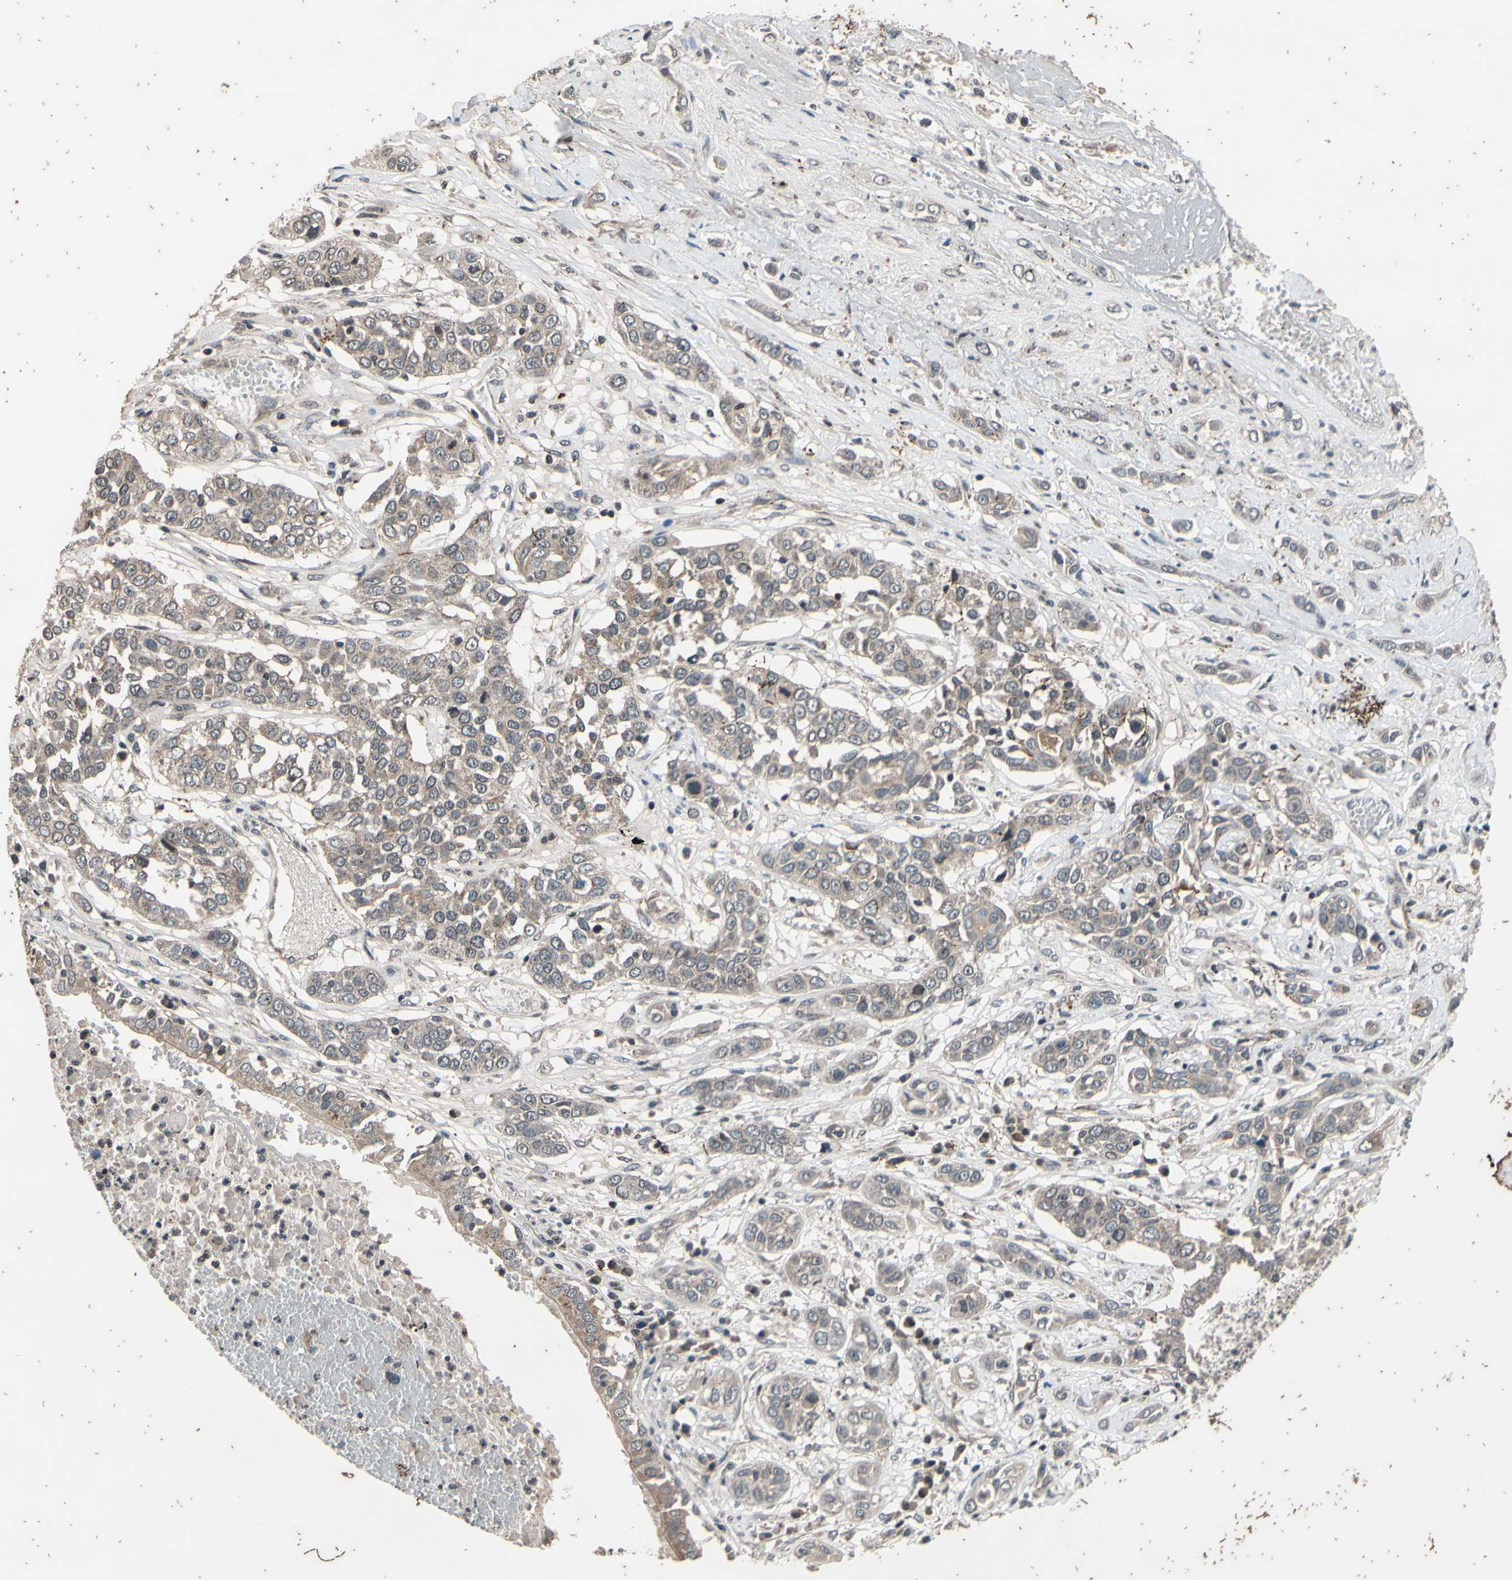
{"staining": {"intensity": "weak", "quantity": ">75%", "location": "cytoplasmic/membranous"}, "tissue": "lung cancer", "cell_type": "Tumor cells", "image_type": "cancer", "snomed": [{"axis": "morphology", "description": "Squamous cell carcinoma, NOS"}, {"axis": "topography", "description": "Lung"}], "caption": "The micrograph displays staining of squamous cell carcinoma (lung), revealing weak cytoplasmic/membranous protein expression (brown color) within tumor cells. Immunohistochemistry (ihc) stains the protein of interest in brown and the nuclei are stained blue.", "gene": "MBTPS2", "patient": {"sex": "male", "age": 71}}